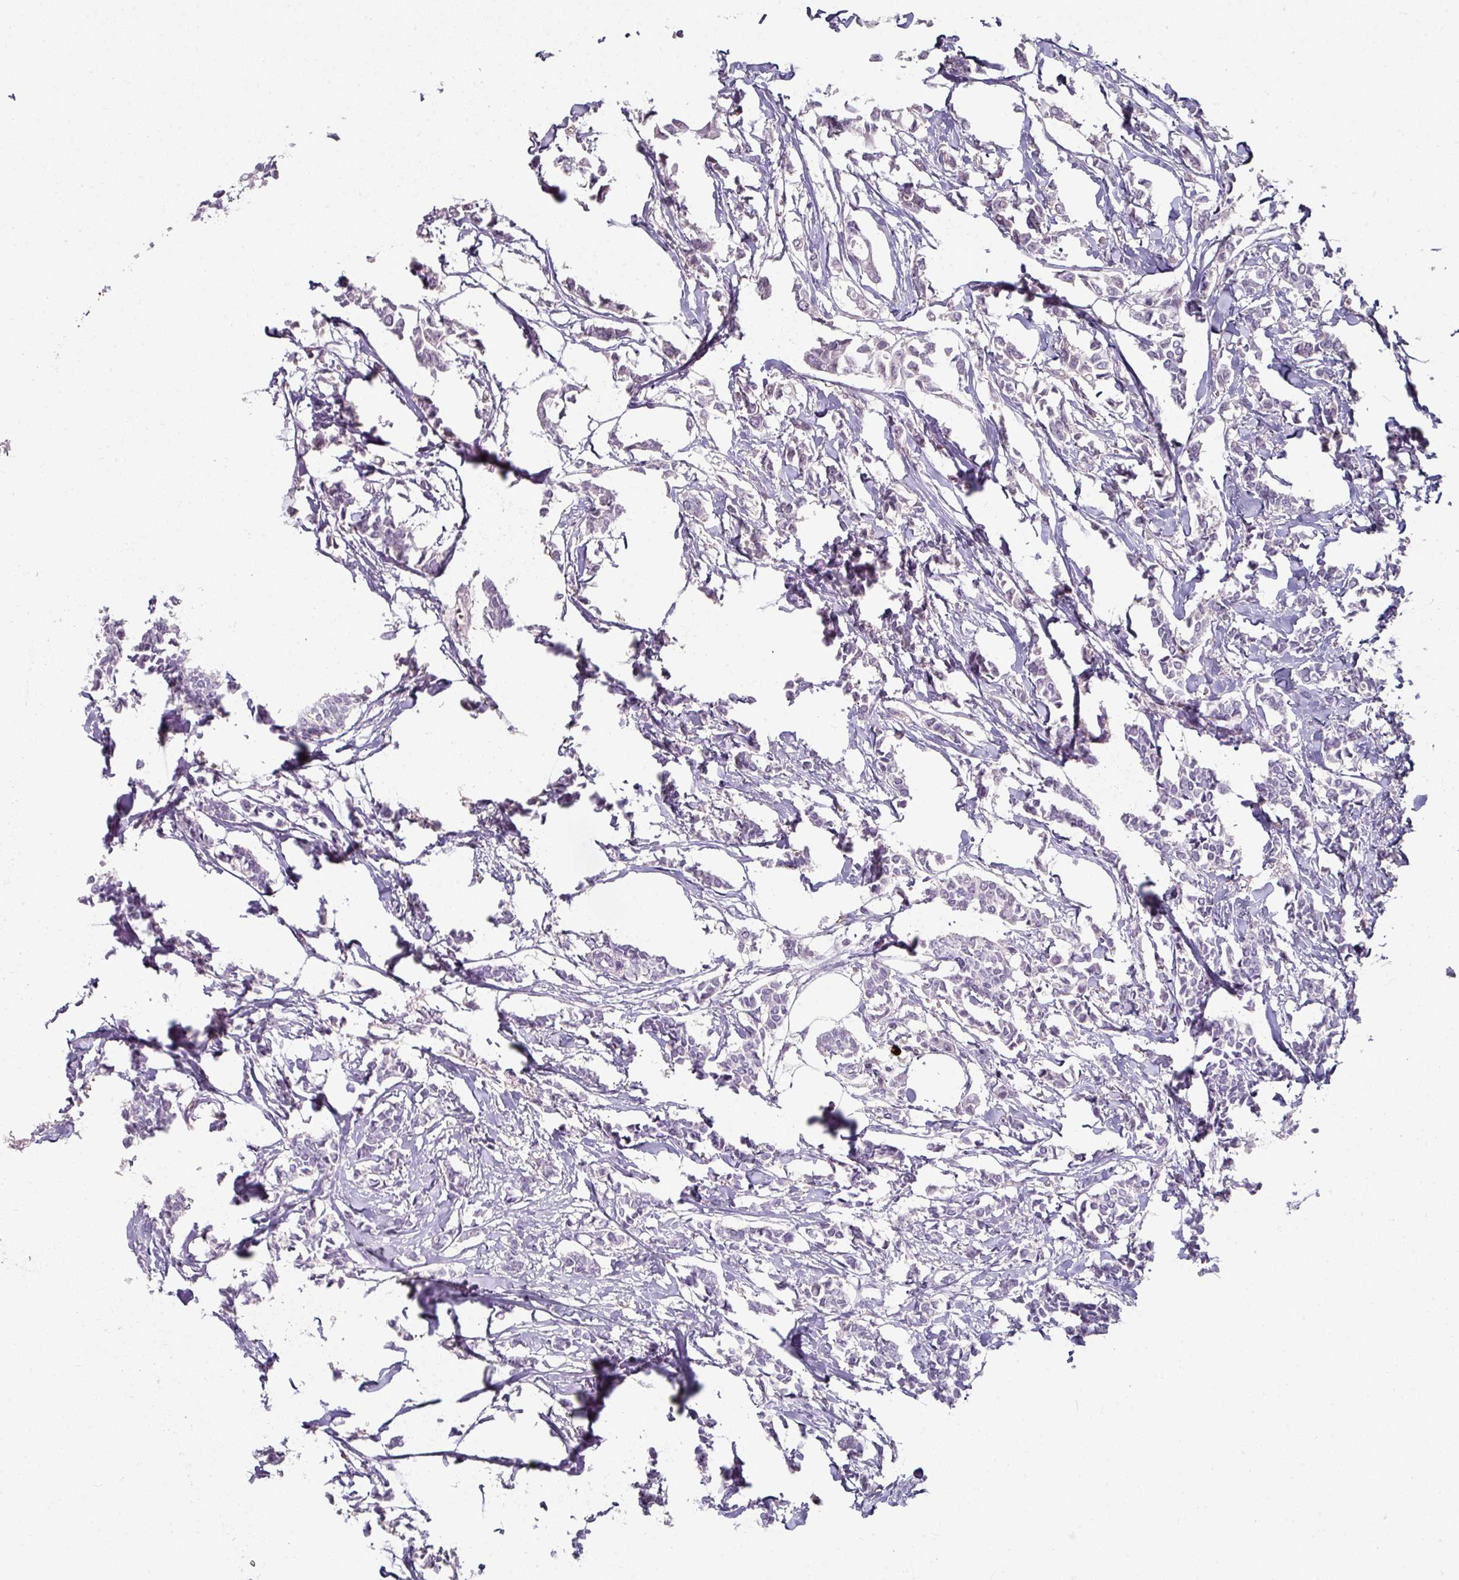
{"staining": {"intensity": "negative", "quantity": "none", "location": "none"}, "tissue": "breast cancer", "cell_type": "Tumor cells", "image_type": "cancer", "snomed": [{"axis": "morphology", "description": "Duct carcinoma"}, {"axis": "topography", "description": "Breast"}], "caption": "Breast invasive ductal carcinoma was stained to show a protein in brown. There is no significant positivity in tumor cells. (DAB immunohistochemistry (IHC) with hematoxylin counter stain).", "gene": "C19orf33", "patient": {"sex": "female", "age": 41}}